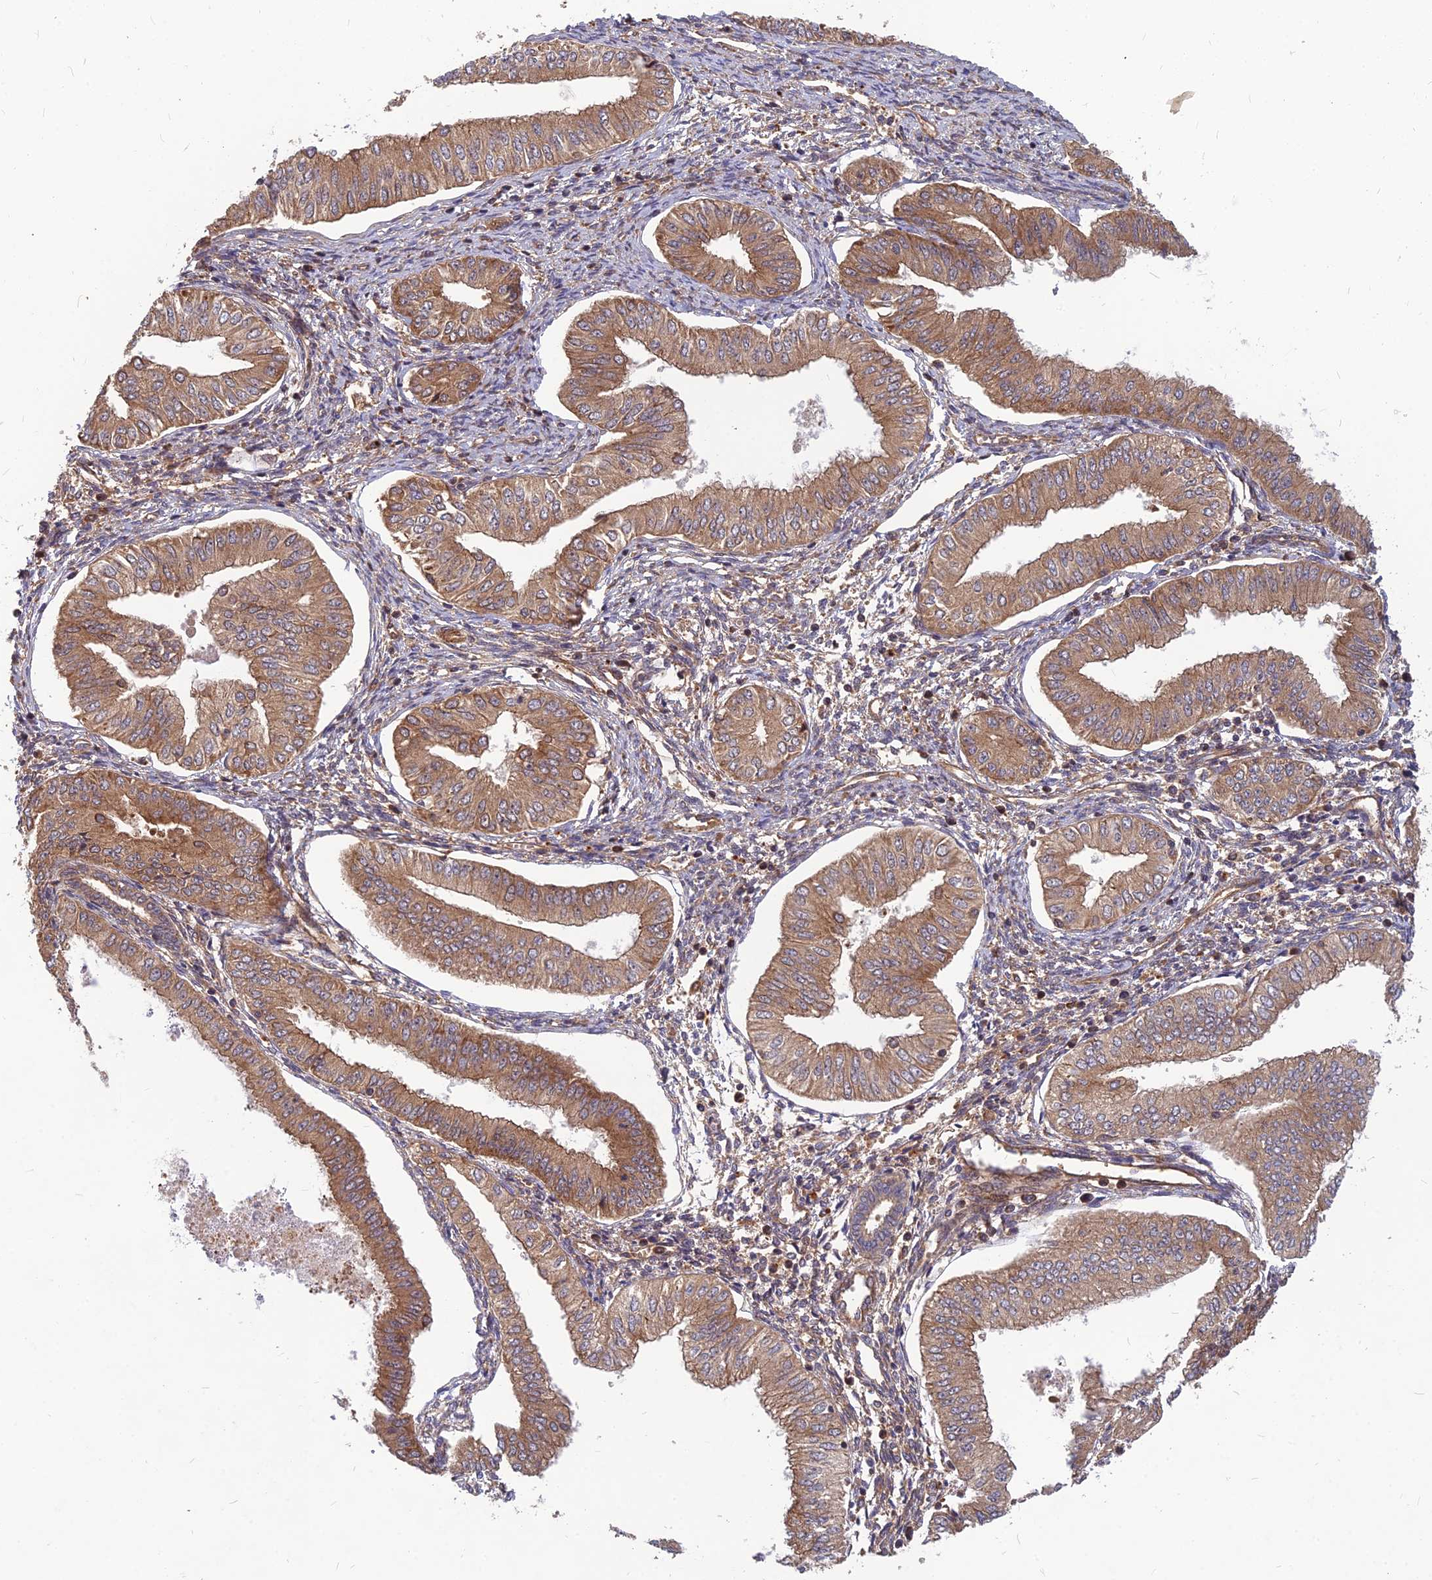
{"staining": {"intensity": "moderate", "quantity": ">75%", "location": "cytoplasmic/membranous"}, "tissue": "endometrial cancer", "cell_type": "Tumor cells", "image_type": "cancer", "snomed": [{"axis": "morphology", "description": "Normal tissue, NOS"}, {"axis": "morphology", "description": "Adenocarcinoma, NOS"}, {"axis": "topography", "description": "Endometrium"}], "caption": "Immunohistochemistry (IHC) histopathology image of neoplastic tissue: adenocarcinoma (endometrial) stained using IHC shows medium levels of moderate protein expression localized specifically in the cytoplasmic/membranous of tumor cells, appearing as a cytoplasmic/membranous brown color.", "gene": "RELCH", "patient": {"sex": "female", "age": 53}}